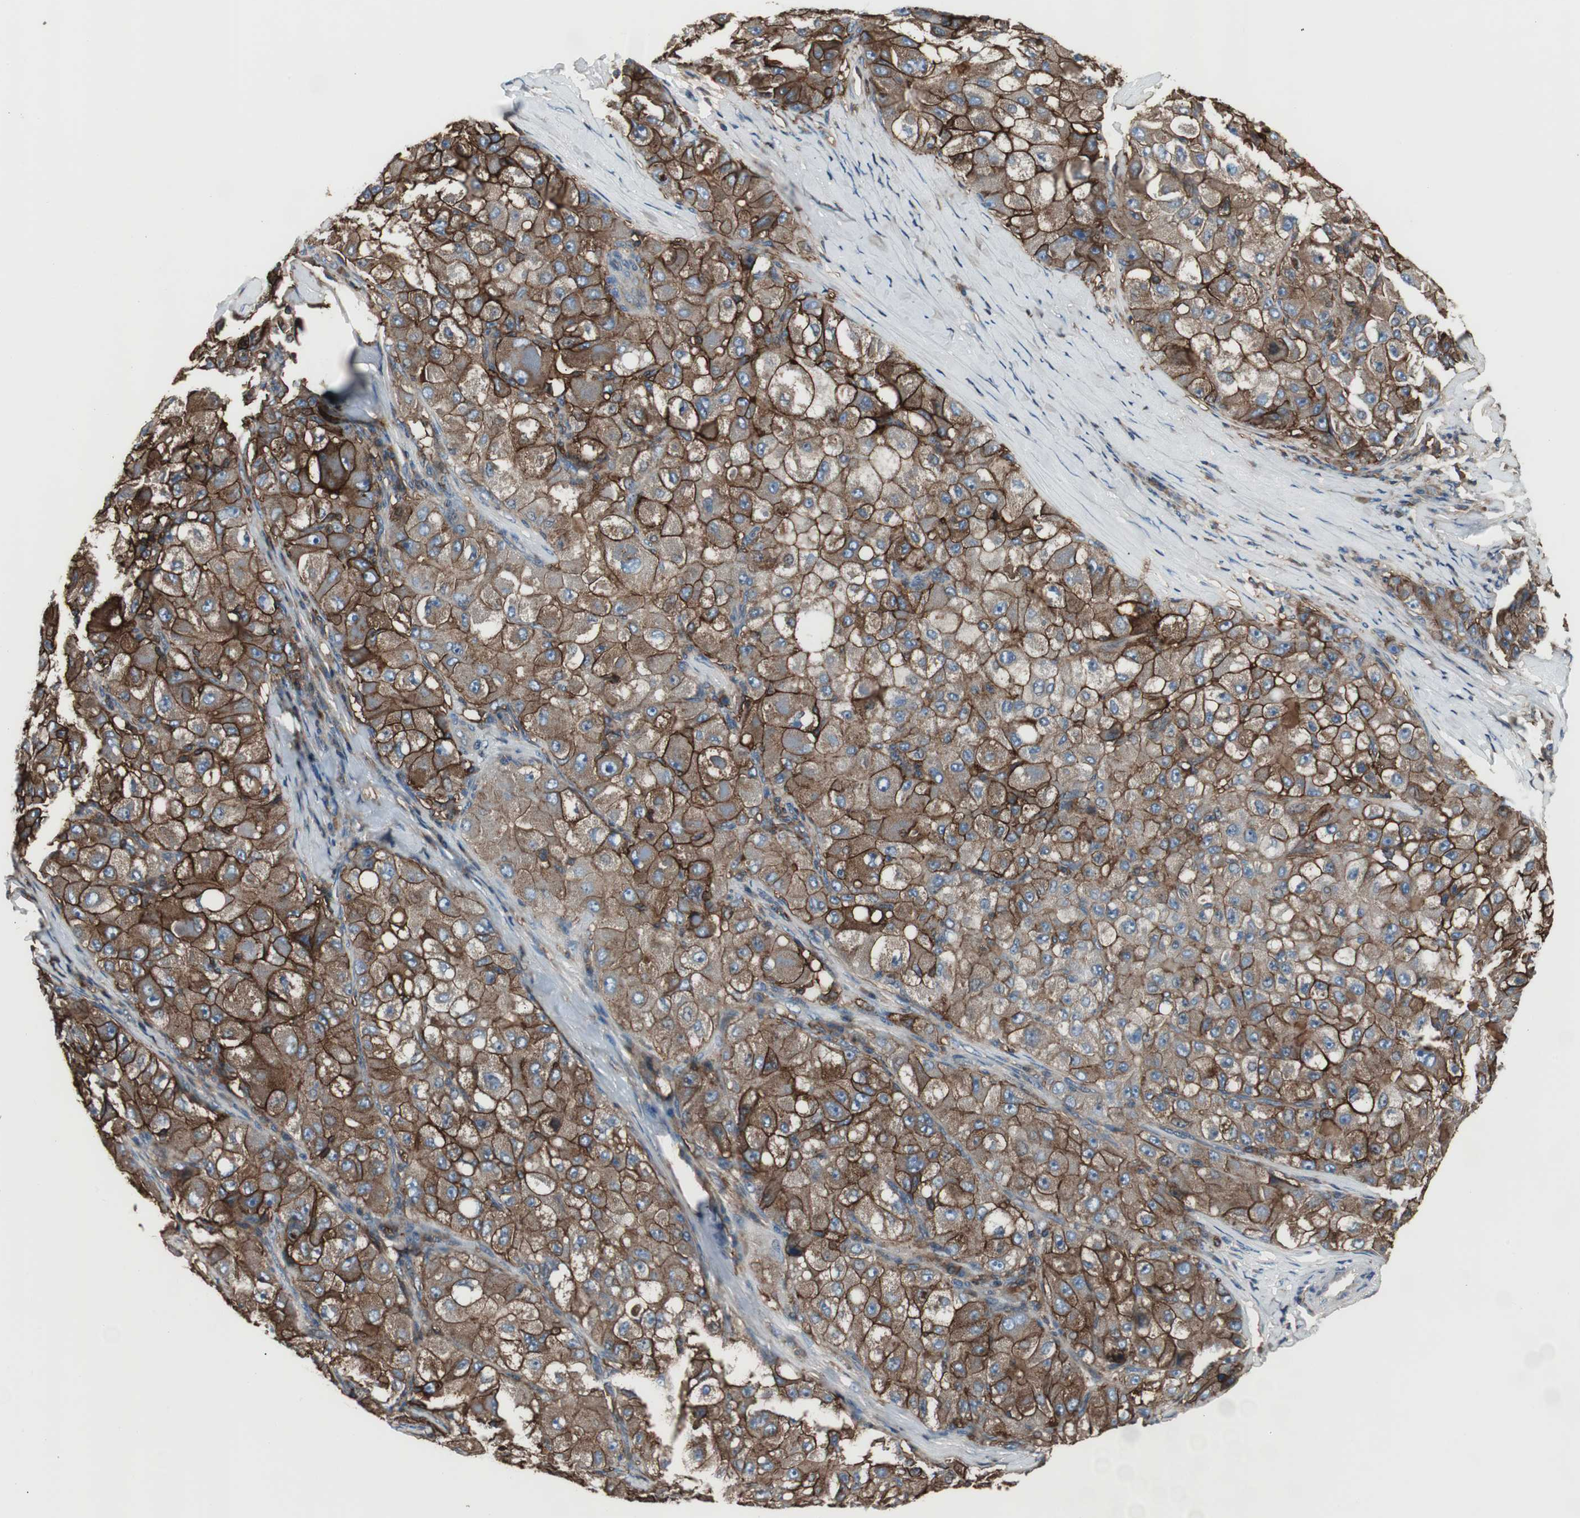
{"staining": {"intensity": "strong", "quantity": ">75%", "location": "cytoplasmic/membranous"}, "tissue": "liver cancer", "cell_type": "Tumor cells", "image_type": "cancer", "snomed": [{"axis": "morphology", "description": "Carcinoma, Hepatocellular, NOS"}, {"axis": "topography", "description": "Liver"}], "caption": "Protein expression analysis of human hepatocellular carcinoma (liver) reveals strong cytoplasmic/membranous expression in about >75% of tumor cells. (DAB IHC, brown staining for protein, blue staining for nuclei).", "gene": "B2M", "patient": {"sex": "male", "age": 80}}